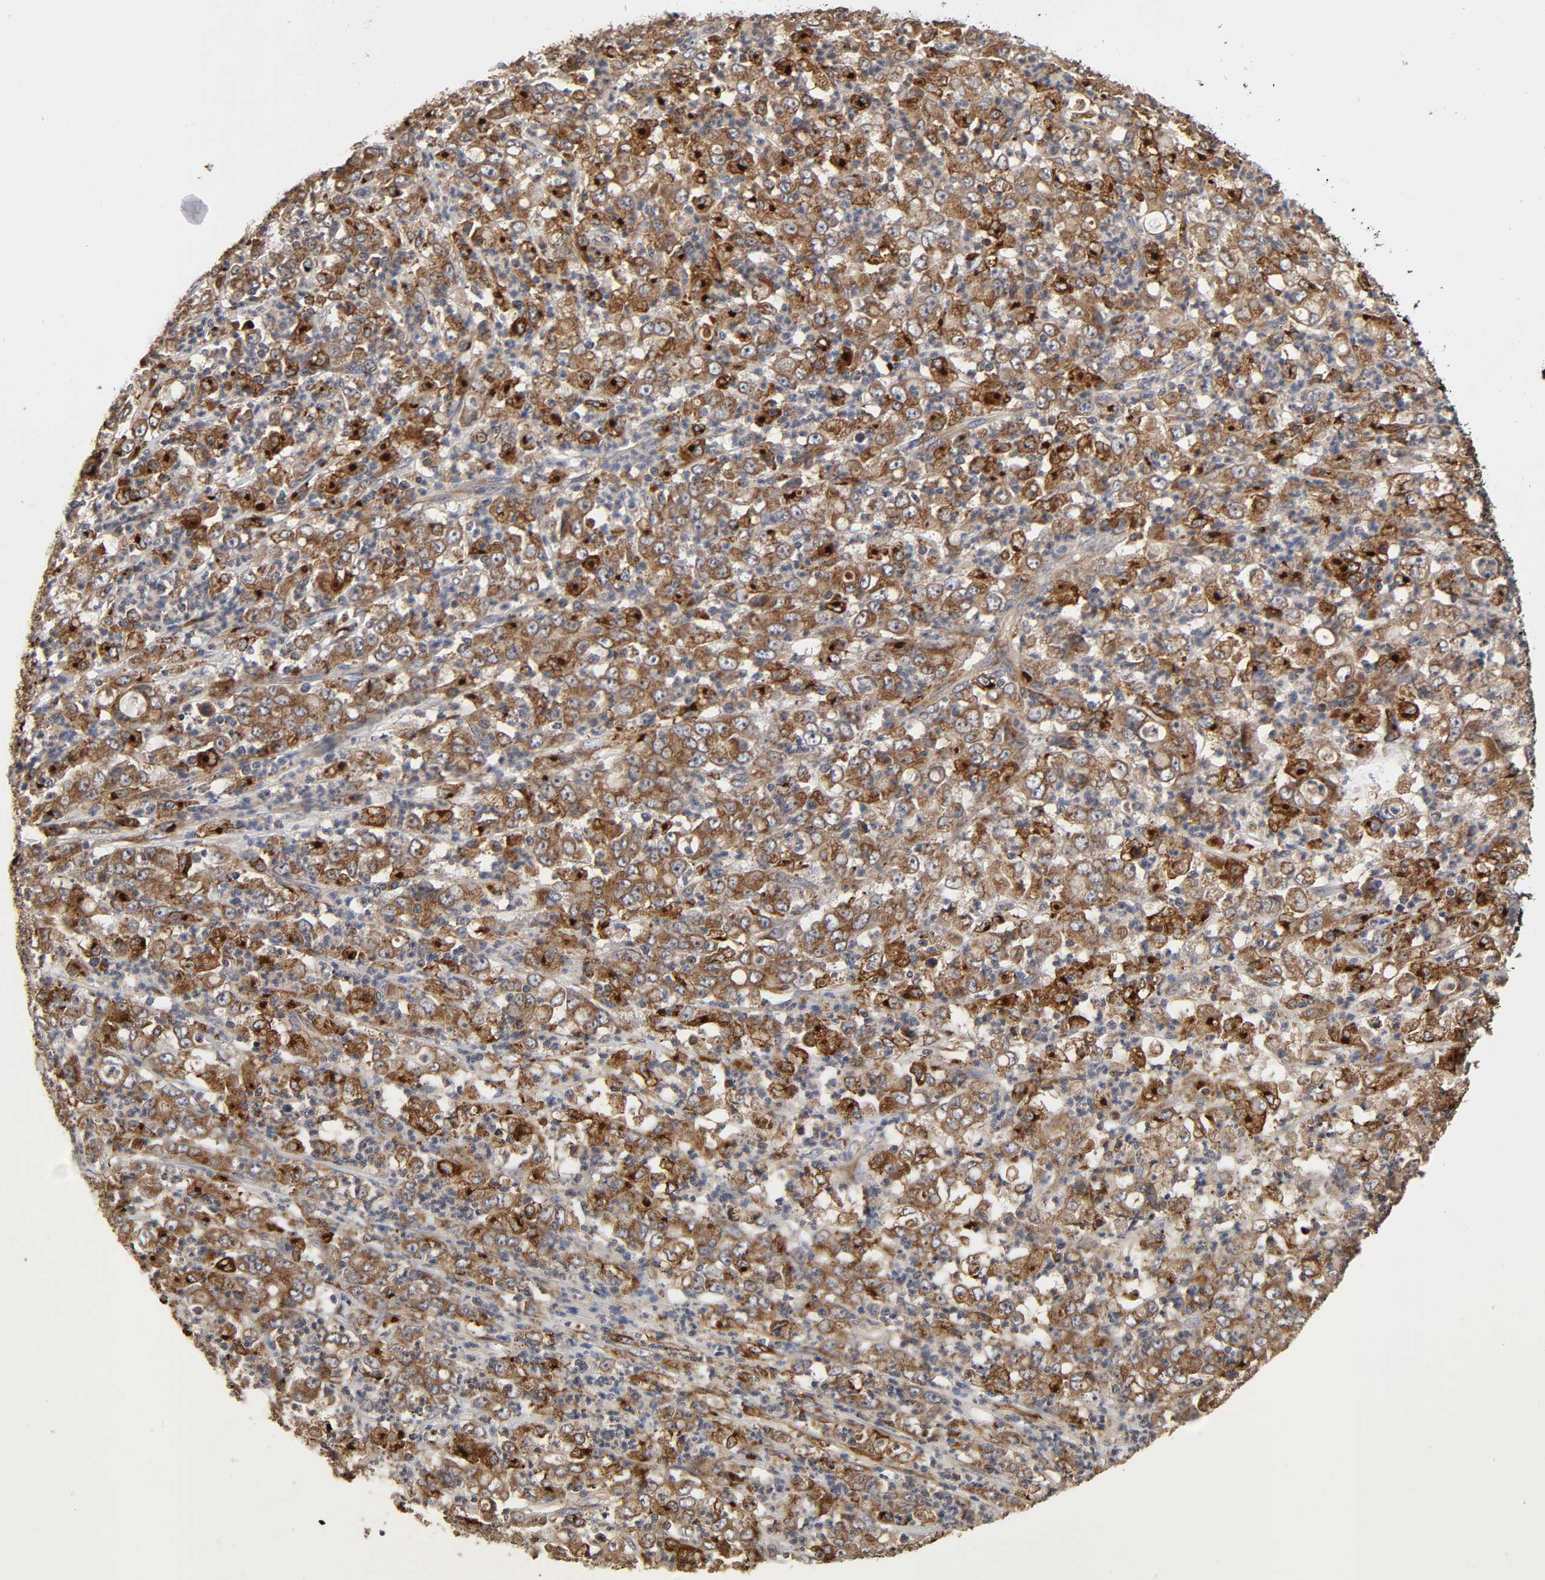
{"staining": {"intensity": "strong", "quantity": ">75%", "location": "cytoplasmic/membranous"}, "tissue": "stomach cancer", "cell_type": "Tumor cells", "image_type": "cancer", "snomed": [{"axis": "morphology", "description": "Adenocarcinoma, NOS"}, {"axis": "topography", "description": "Stomach, lower"}], "caption": "IHC micrograph of neoplastic tissue: adenocarcinoma (stomach) stained using immunohistochemistry (IHC) reveals high levels of strong protein expression localized specifically in the cytoplasmic/membranous of tumor cells, appearing as a cytoplasmic/membranous brown color.", "gene": "GNPTG", "patient": {"sex": "female", "age": 71}}